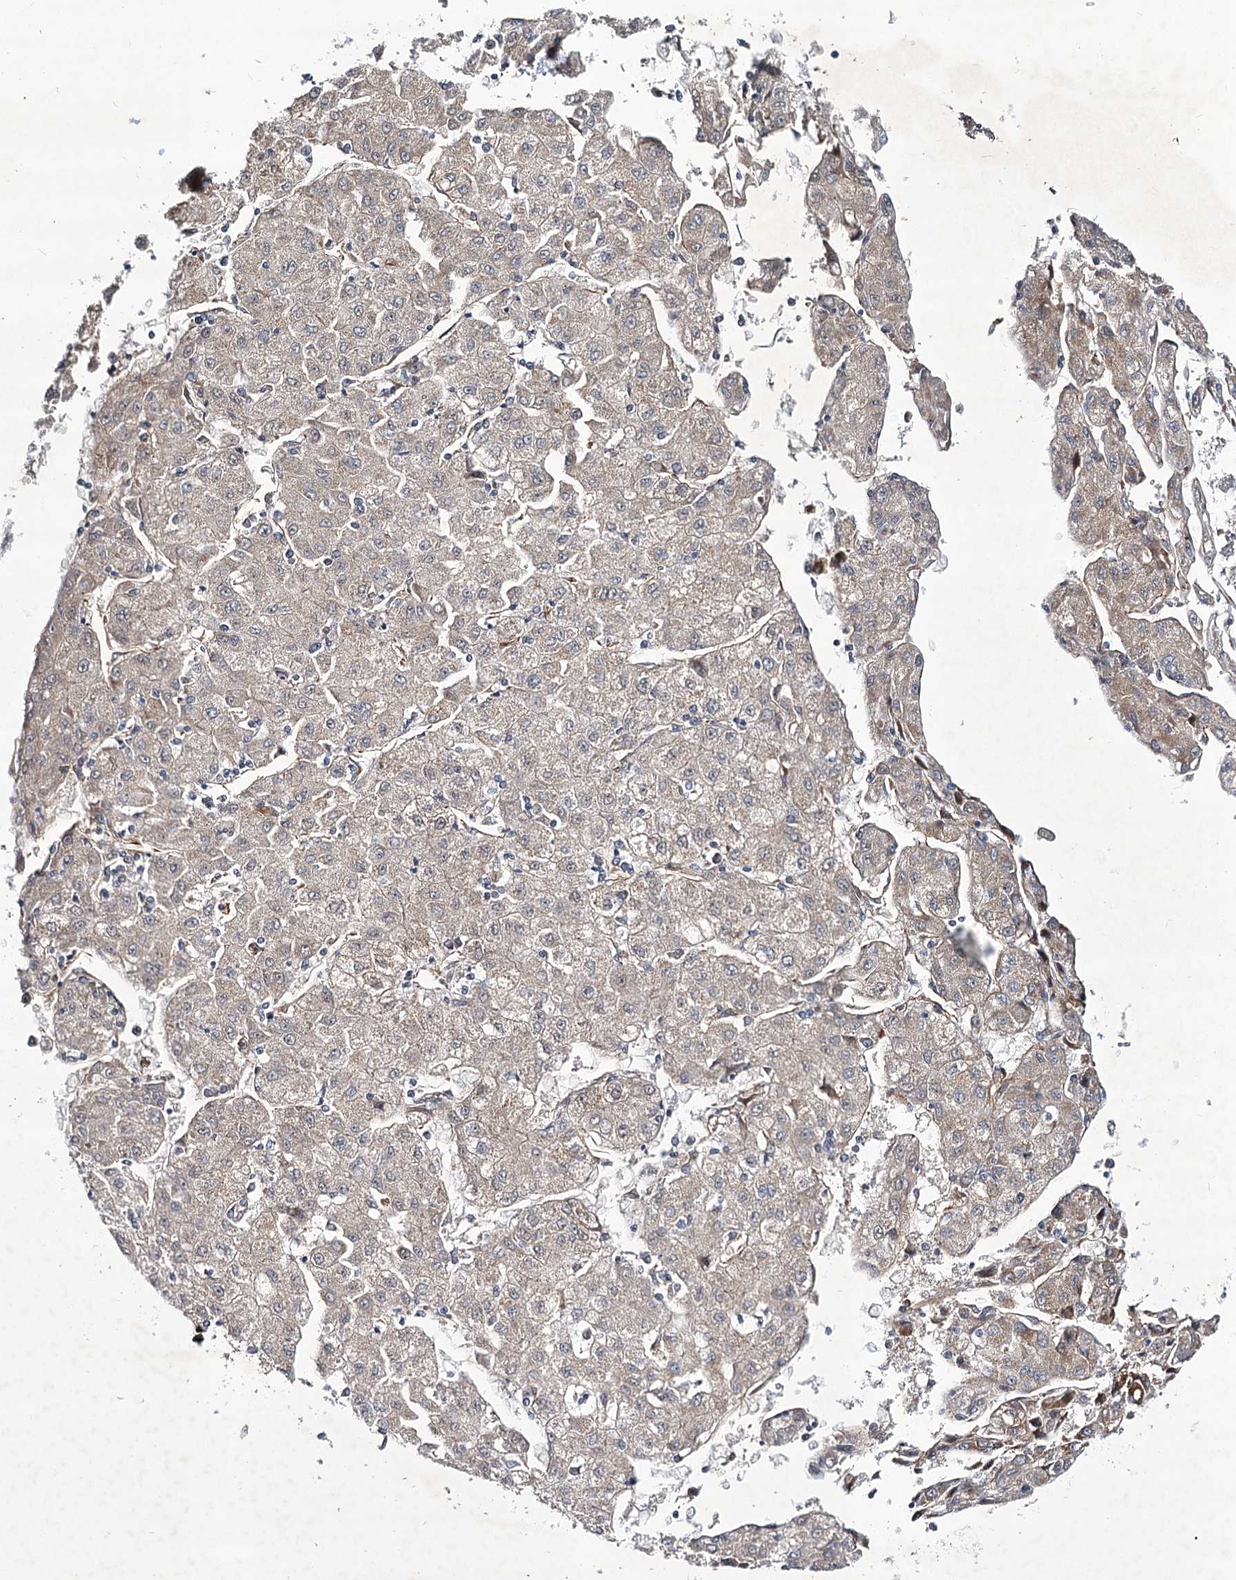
{"staining": {"intensity": "weak", "quantity": "<25%", "location": "cytoplasmic/membranous"}, "tissue": "liver cancer", "cell_type": "Tumor cells", "image_type": "cancer", "snomed": [{"axis": "morphology", "description": "Carcinoma, Hepatocellular, NOS"}, {"axis": "topography", "description": "Liver"}], "caption": "Immunohistochemistry (IHC) micrograph of liver hepatocellular carcinoma stained for a protein (brown), which demonstrates no positivity in tumor cells.", "gene": "DPEP2", "patient": {"sex": "male", "age": 72}}